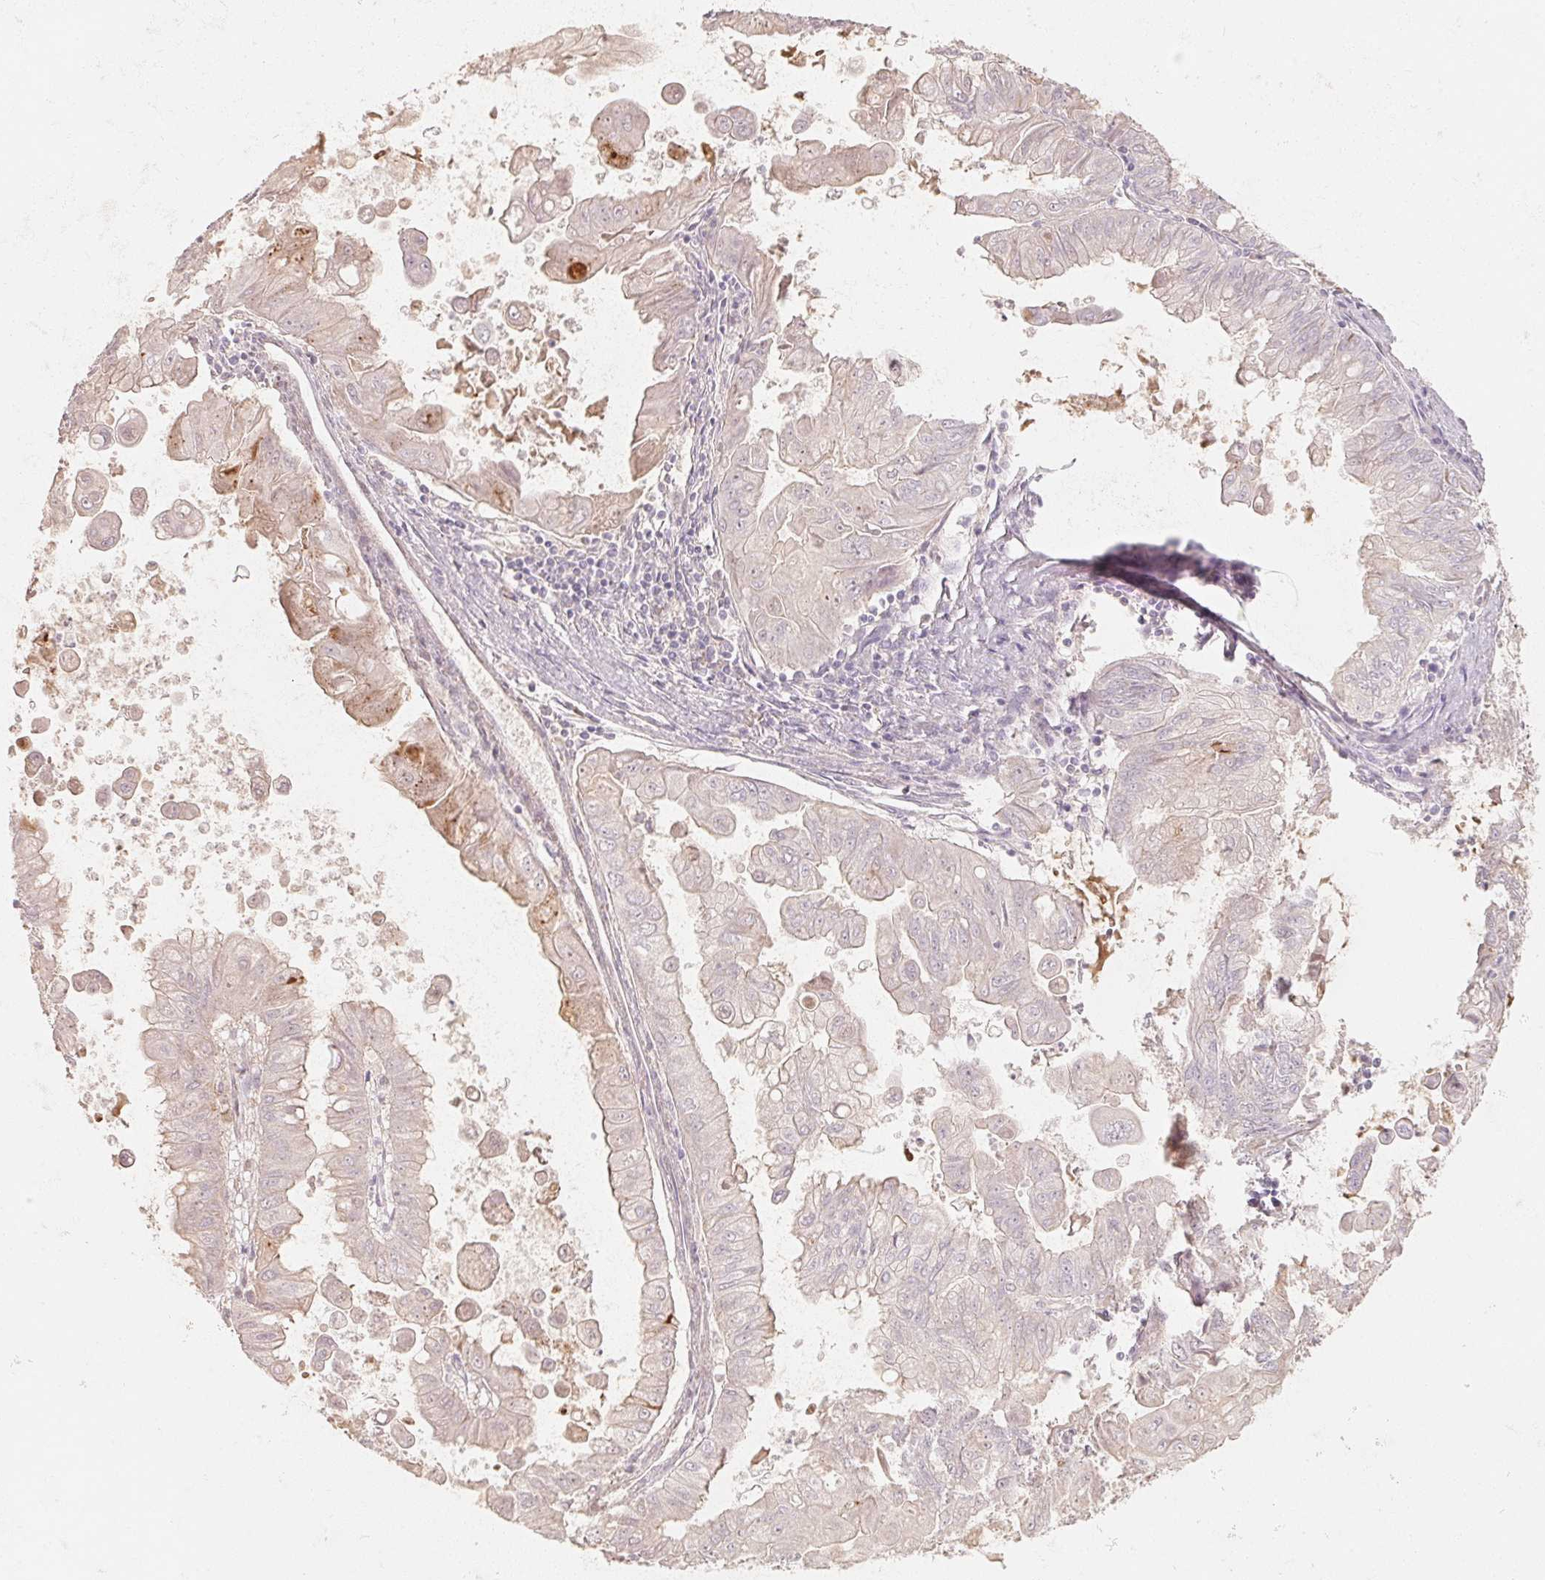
{"staining": {"intensity": "moderate", "quantity": "<25%", "location": "cytoplasmic/membranous"}, "tissue": "stomach cancer", "cell_type": "Tumor cells", "image_type": "cancer", "snomed": [{"axis": "morphology", "description": "Adenocarcinoma, NOS"}, {"axis": "topography", "description": "Stomach, upper"}], "caption": "Immunohistochemical staining of human stomach cancer (adenocarcinoma) exhibits low levels of moderate cytoplasmic/membranous staining in about <25% of tumor cells.", "gene": "TP53AIP1", "patient": {"sex": "male", "age": 80}}